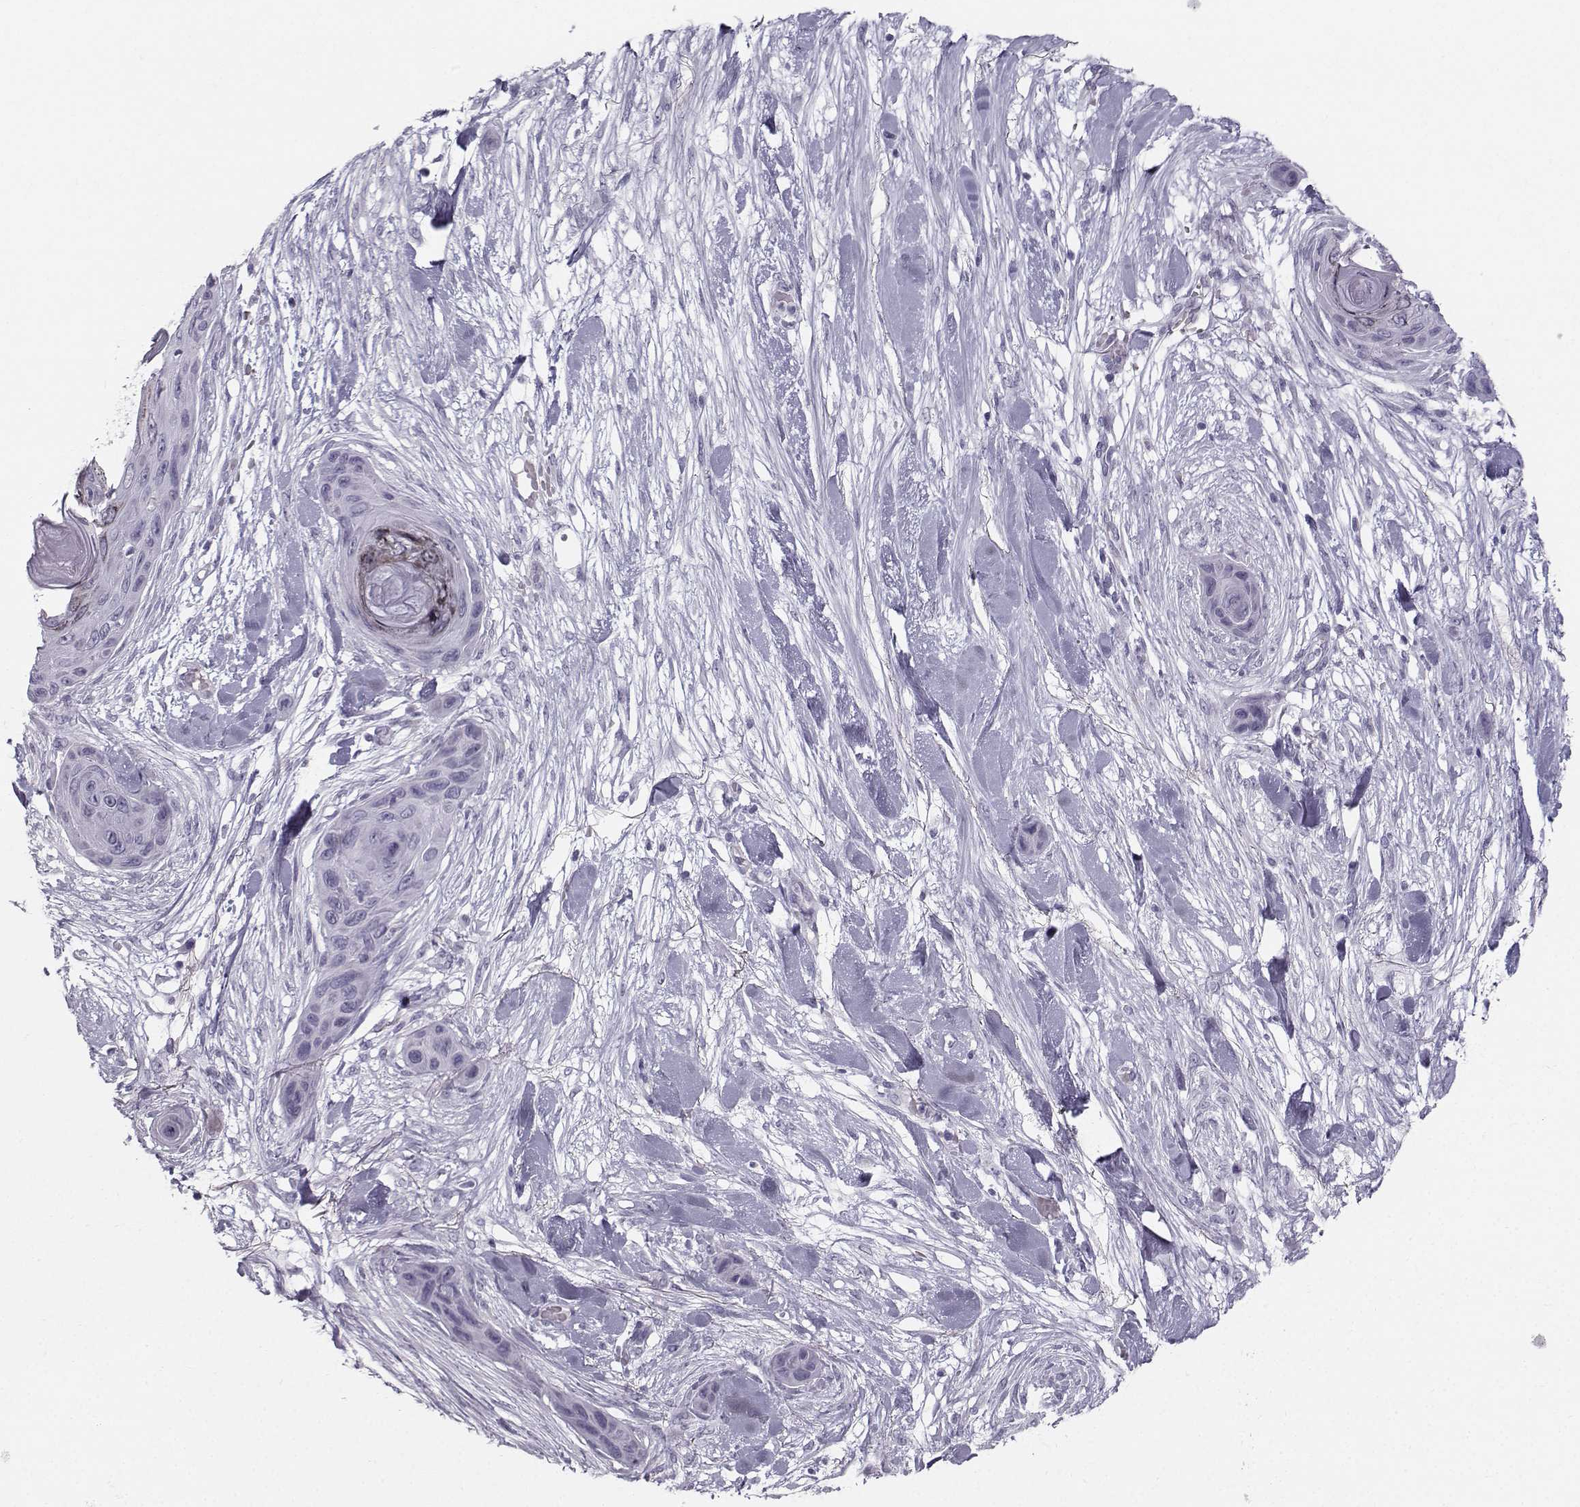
{"staining": {"intensity": "negative", "quantity": "none", "location": "none"}, "tissue": "skin cancer", "cell_type": "Tumor cells", "image_type": "cancer", "snomed": [{"axis": "morphology", "description": "Squamous cell carcinoma, NOS"}, {"axis": "topography", "description": "Skin"}], "caption": "The histopathology image reveals no significant positivity in tumor cells of skin cancer (squamous cell carcinoma).", "gene": "CASR", "patient": {"sex": "male", "age": 82}}